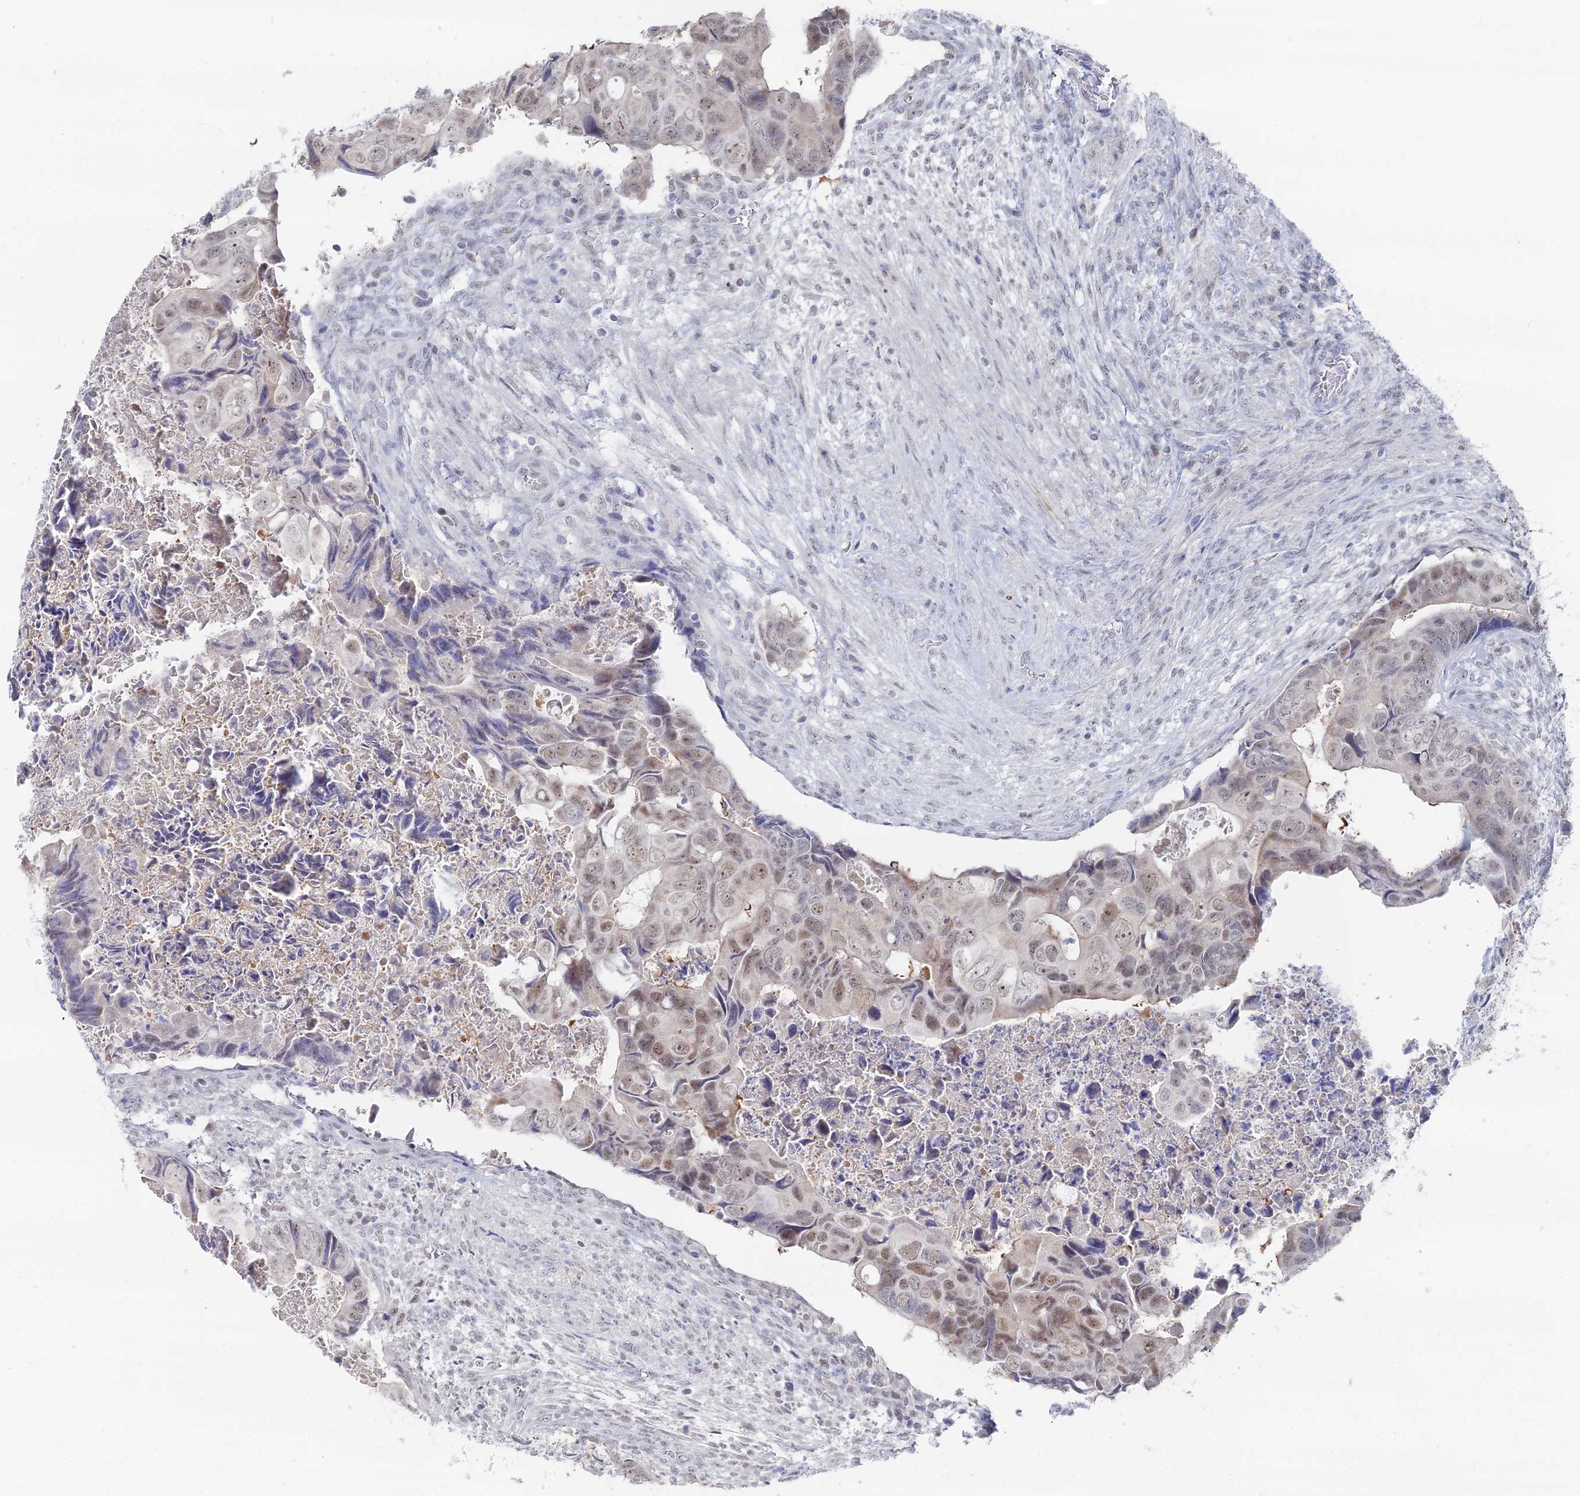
{"staining": {"intensity": "weak", "quantity": ">75%", "location": "nuclear"}, "tissue": "colorectal cancer", "cell_type": "Tumor cells", "image_type": "cancer", "snomed": [{"axis": "morphology", "description": "Adenocarcinoma, NOS"}, {"axis": "topography", "description": "Rectum"}], "caption": "DAB (3,3'-diaminobenzidine) immunohistochemical staining of human colorectal cancer reveals weak nuclear protein positivity in about >75% of tumor cells.", "gene": "THAP4", "patient": {"sex": "female", "age": 78}}